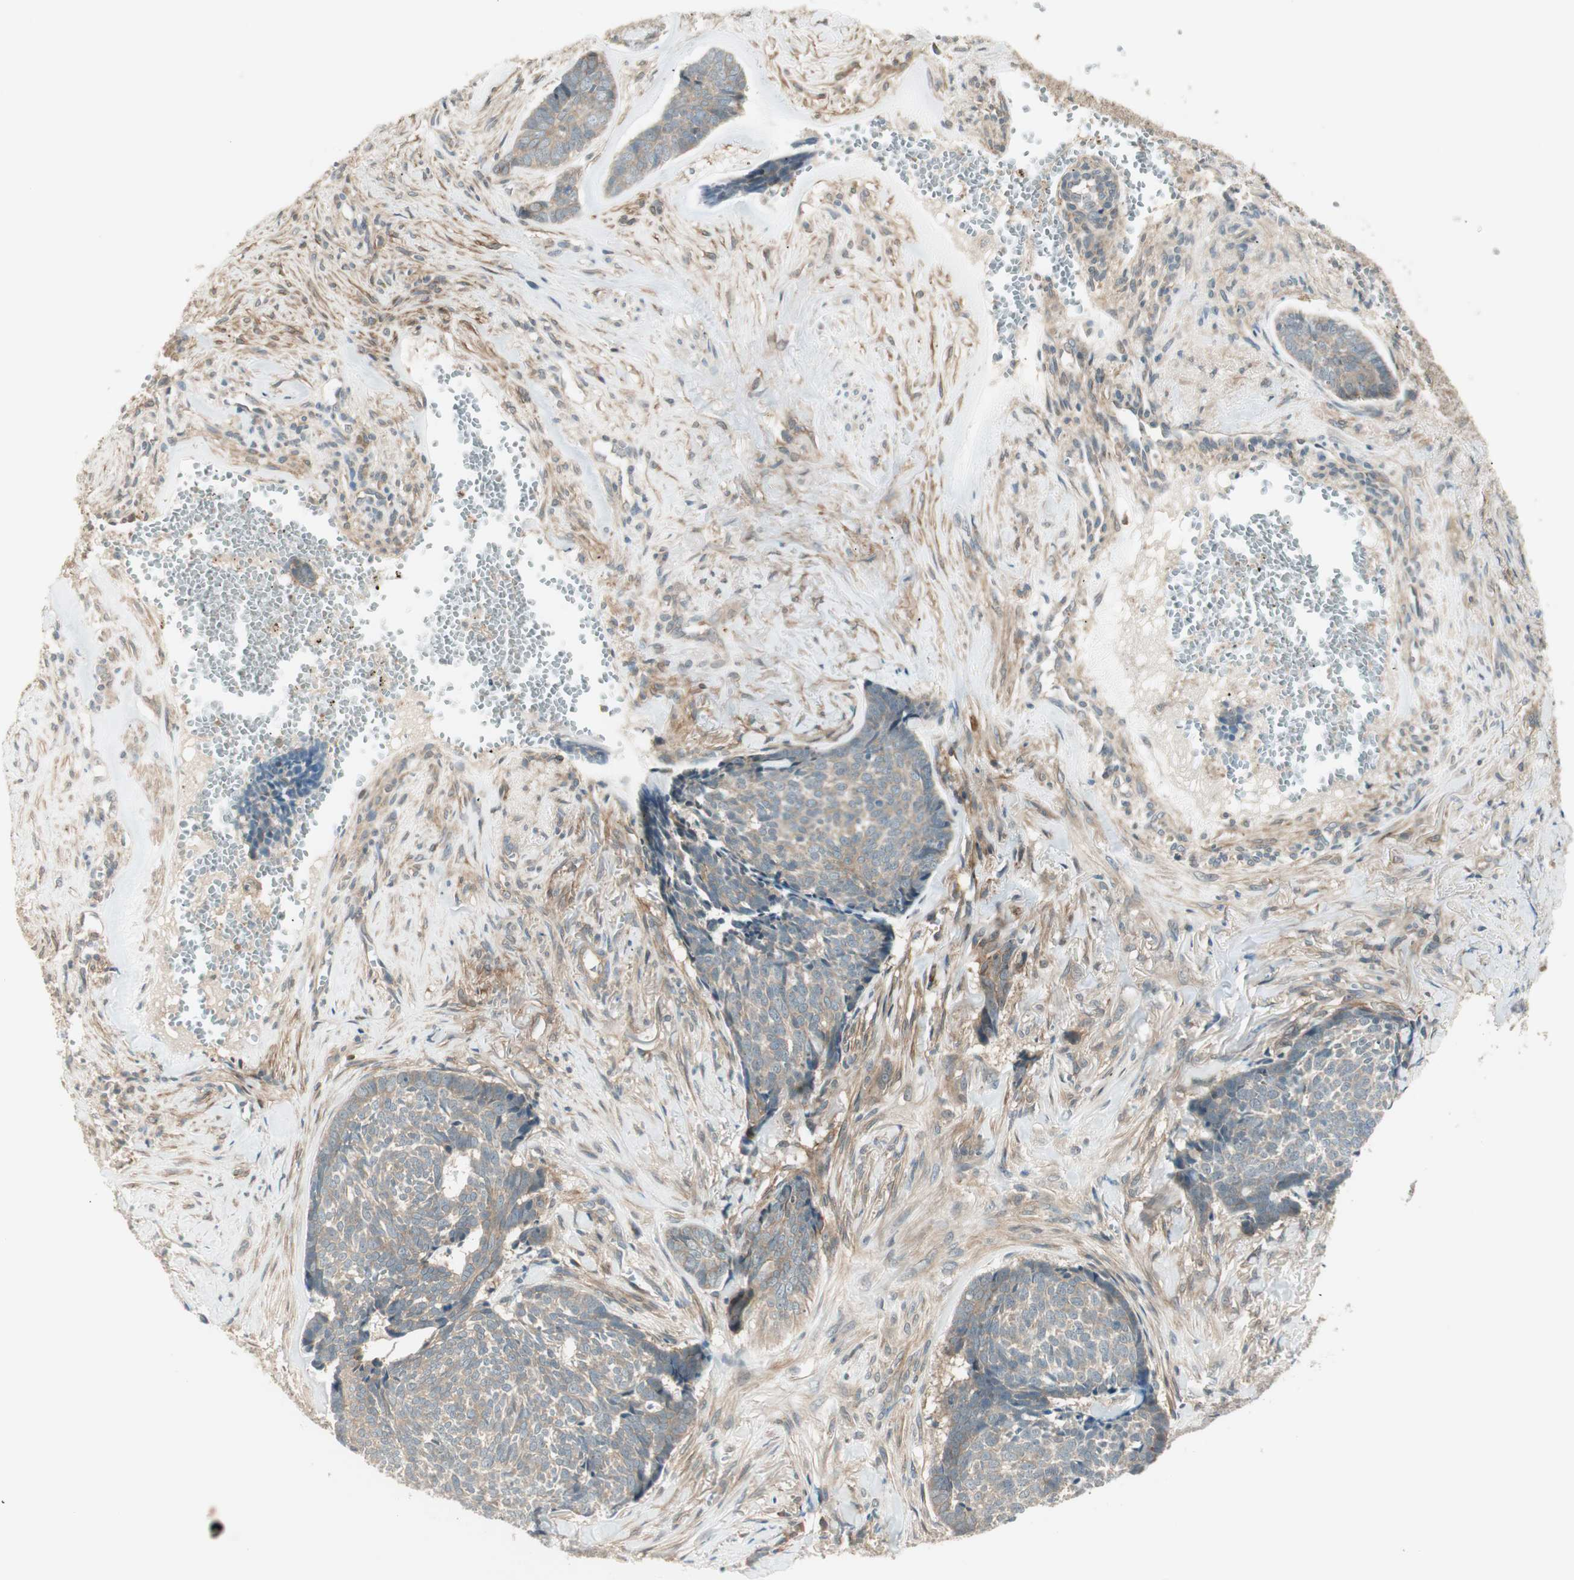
{"staining": {"intensity": "weak", "quantity": ">75%", "location": "cytoplasmic/membranous"}, "tissue": "skin cancer", "cell_type": "Tumor cells", "image_type": "cancer", "snomed": [{"axis": "morphology", "description": "Basal cell carcinoma"}, {"axis": "topography", "description": "Skin"}], "caption": "A high-resolution micrograph shows immunohistochemistry staining of skin cancer (basal cell carcinoma), which demonstrates weak cytoplasmic/membranous expression in about >75% of tumor cells.", "gene": "PSMD8", "patient": {"sex": "male", "age": 84}}